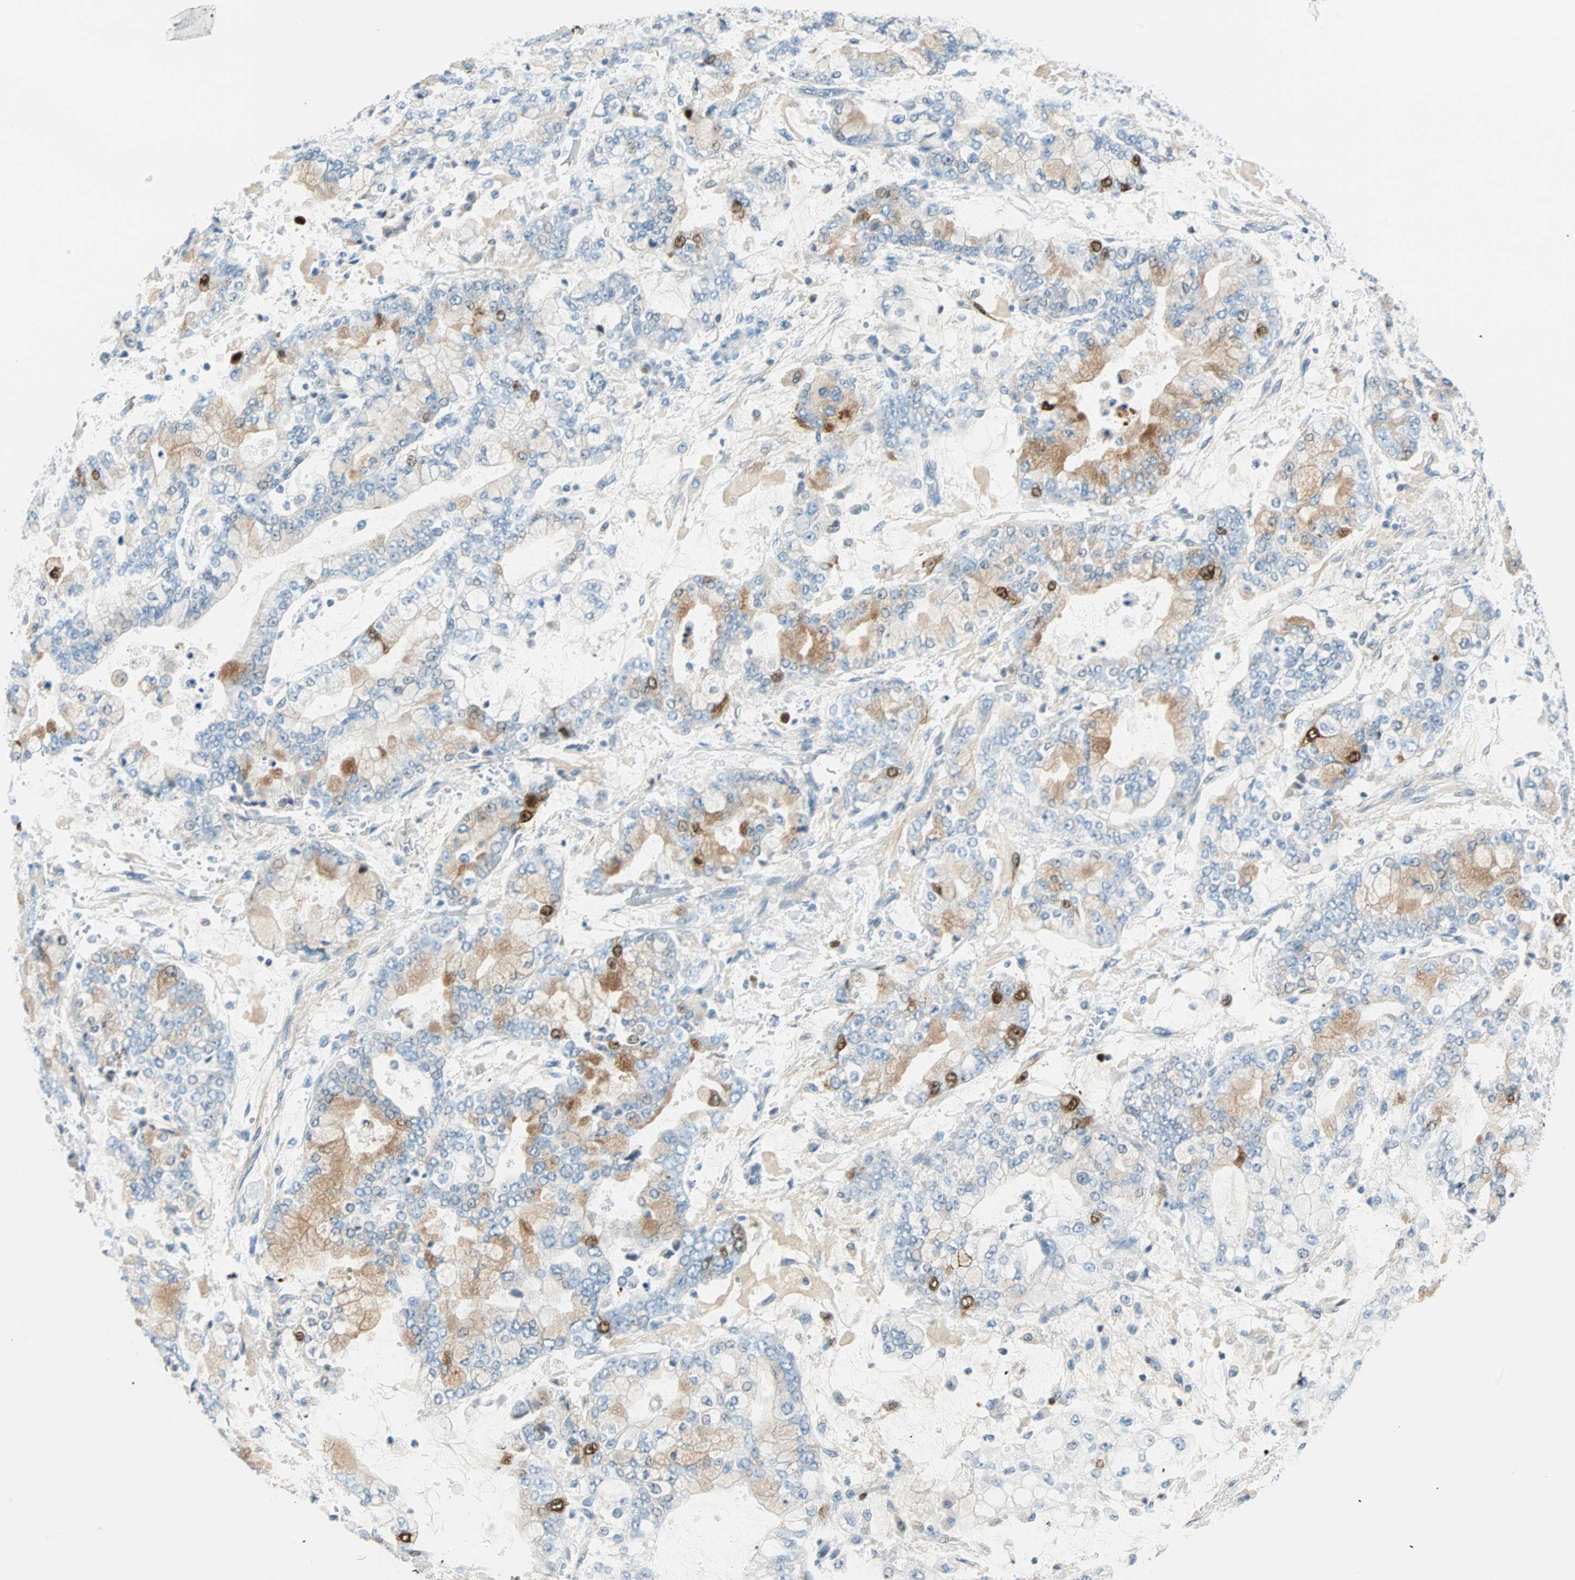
{"staining": {"intensity": "moderate", "quantity": "<25%", "location": "cytoplasmic/membranous,nuclear"}, "tissue": "stomach cancer", "cell_type": "Tumor cells", "image_type": "cancer", "snomed": [{"axis": "morphology", "description": "Adenocarcinoma, NOS"}, {"axis": "topography", "description": "Stomach"}], "caption": "Human stomach cancer stained for a protein (brown) exhibits moderate cytoplasmic/membranous and nuclear positive expression in approximately <25% of tumor cells.", "gene": "PTTG1", "patient": {"sex": "male", "age": 76}}